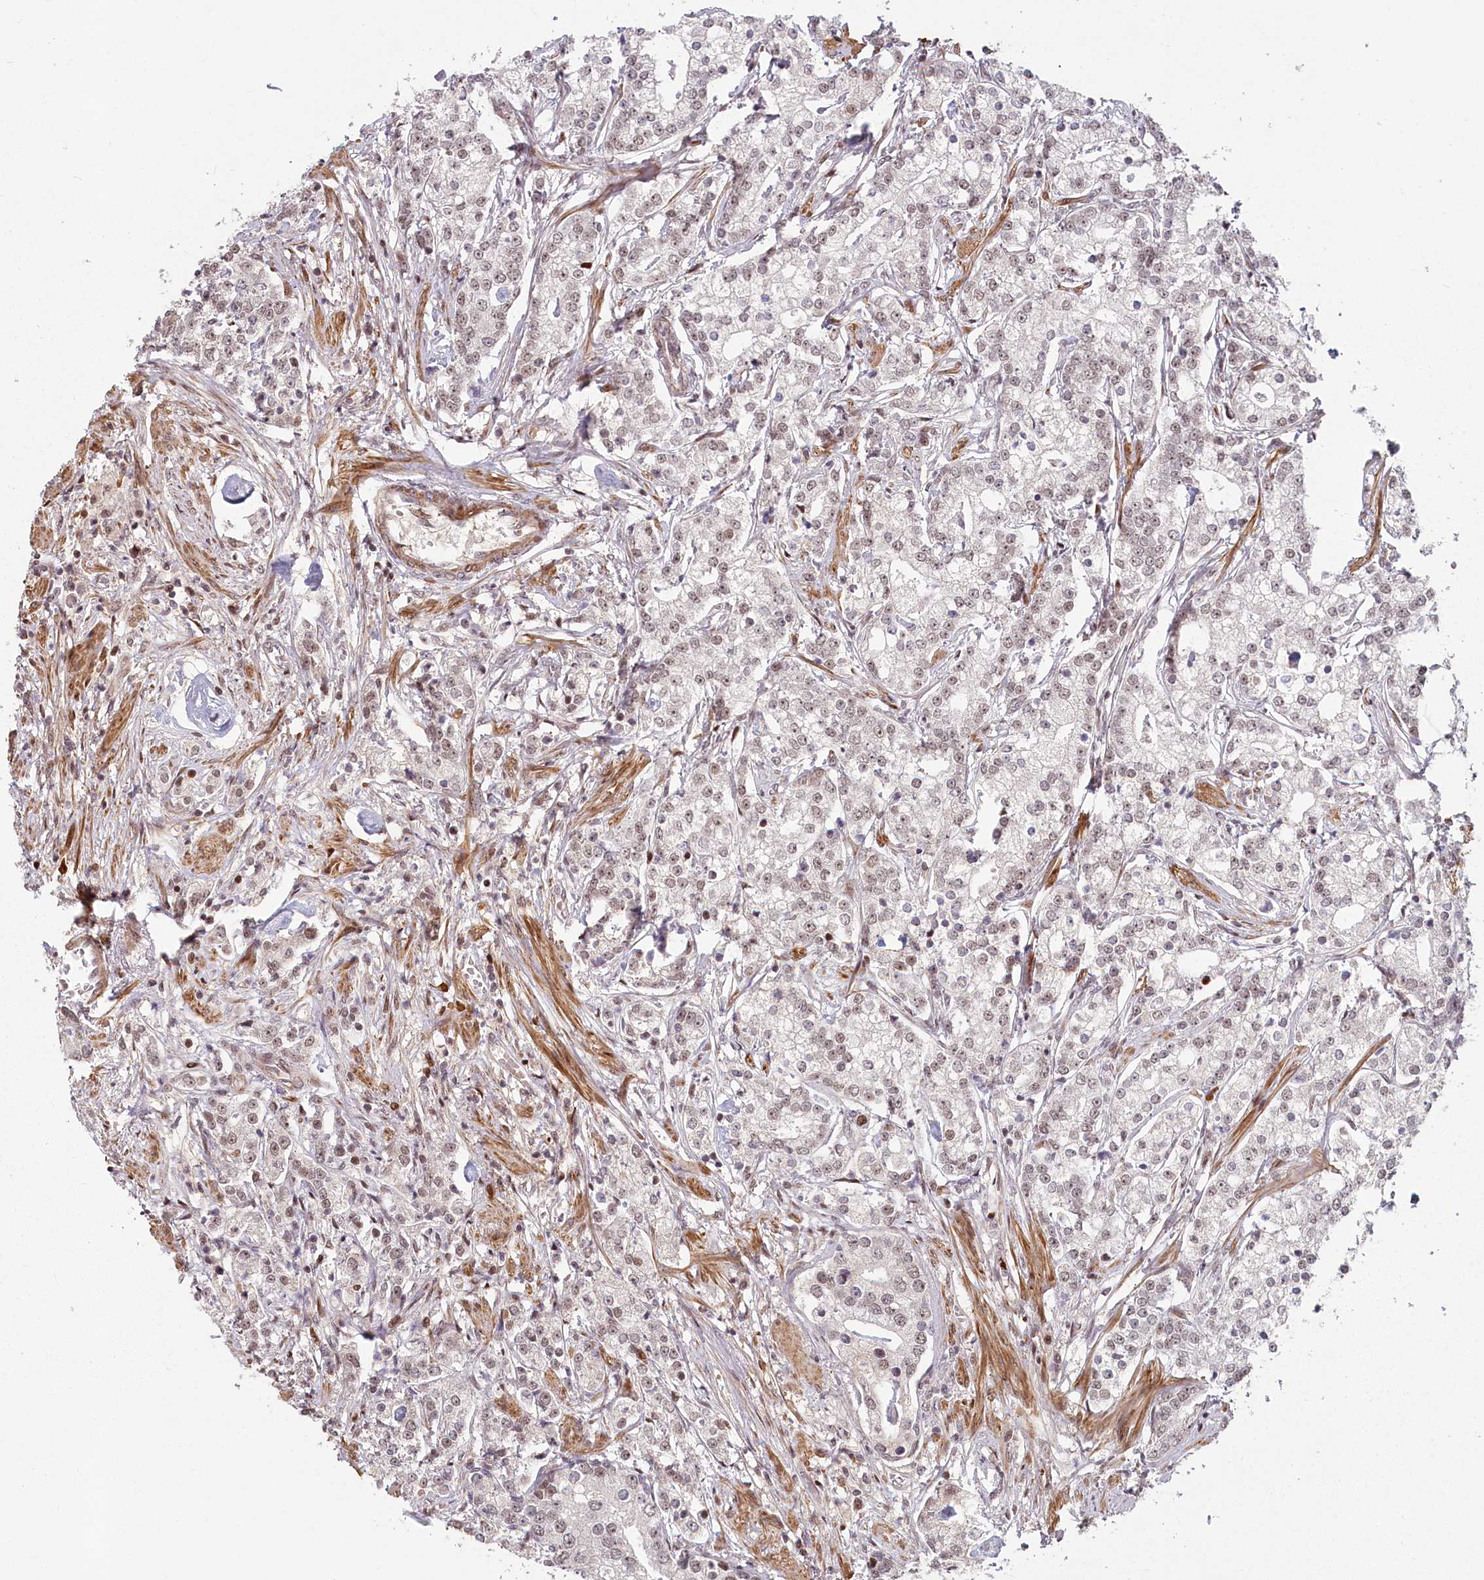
{"staining": {"intensity": "moderate", "quantity": "<25%", "location": "nuclear"}, "tissue": "prostate cancer", "cell_type": "Tumor cells", "image_type": "cancer", "snomed": [{"axis": "morphology", "description": "Adenocarcinoma, High grade"}, {"axis": "topography", "description": "Prostate"}], "caption": "A brown stain shows moderate nuclear staining of a protein in high-grade adenocarcinoma (prostate) tumor cells. (IHC, brightfield microscopy, high magnification).", "gene": "FAM204A", "patient": {"sex": "male", "age": 69}}